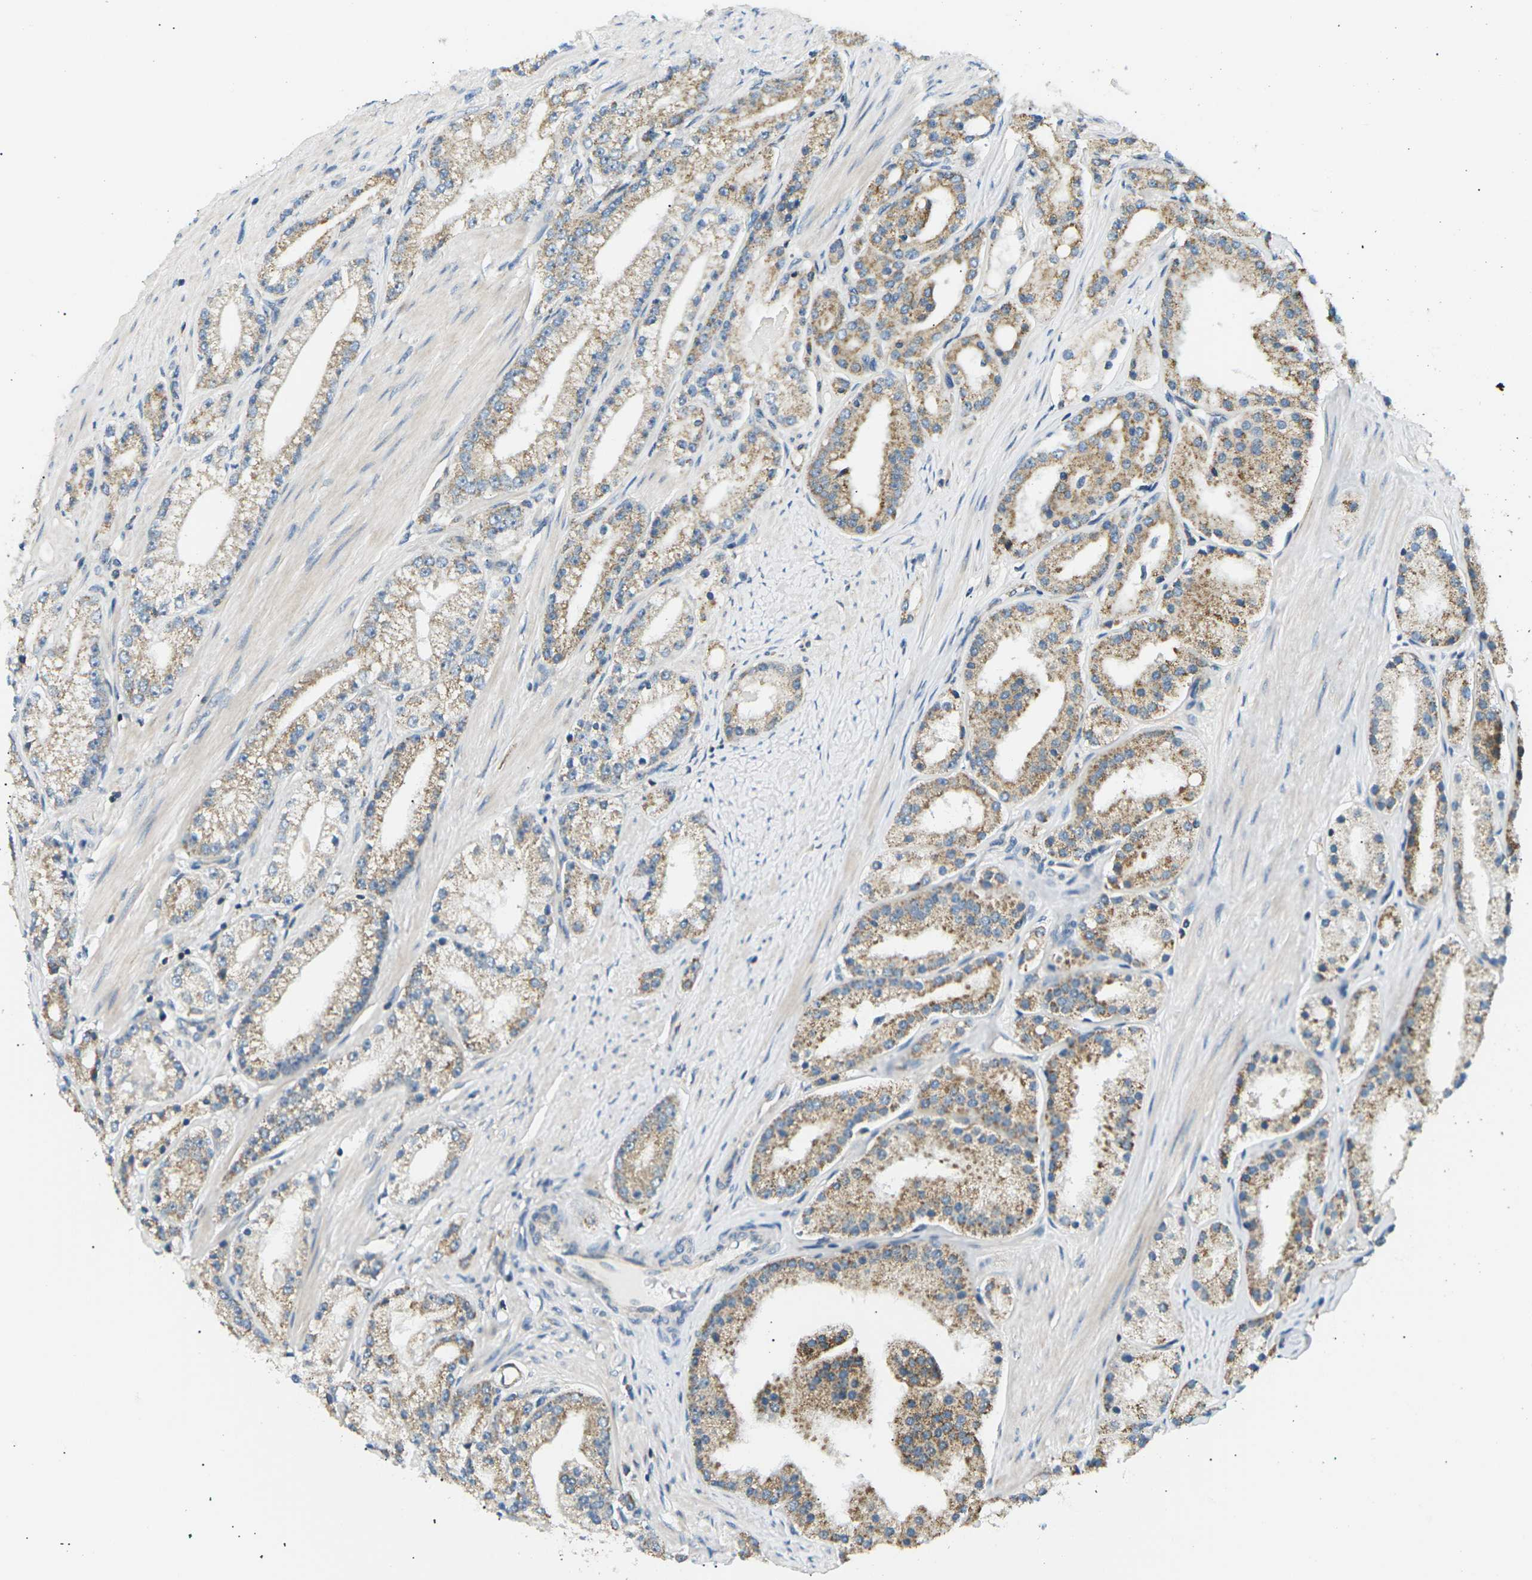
{"staining": {"intensity": "moderate", "quantity": ">75%", "location": "cytoplasmic/membranous"}, "tissue": "prostate cancer", "cell_type": "Tumor cells", "image_type": "cancer", "snomed": [{"axis": "morphology", "description": "Adenocarcinoma, Low grade"}, {"axis": "topography", "description": "Prostate"}], "caption": "The image shows staining of adenocarcinoma (low-grade) (prostate), revealing moderate cytoplasmic/membranous protein staining (brown color) within tumor cells.", "gene": "TBC1D8", "patient": {"sex": "male", "age": 63}}